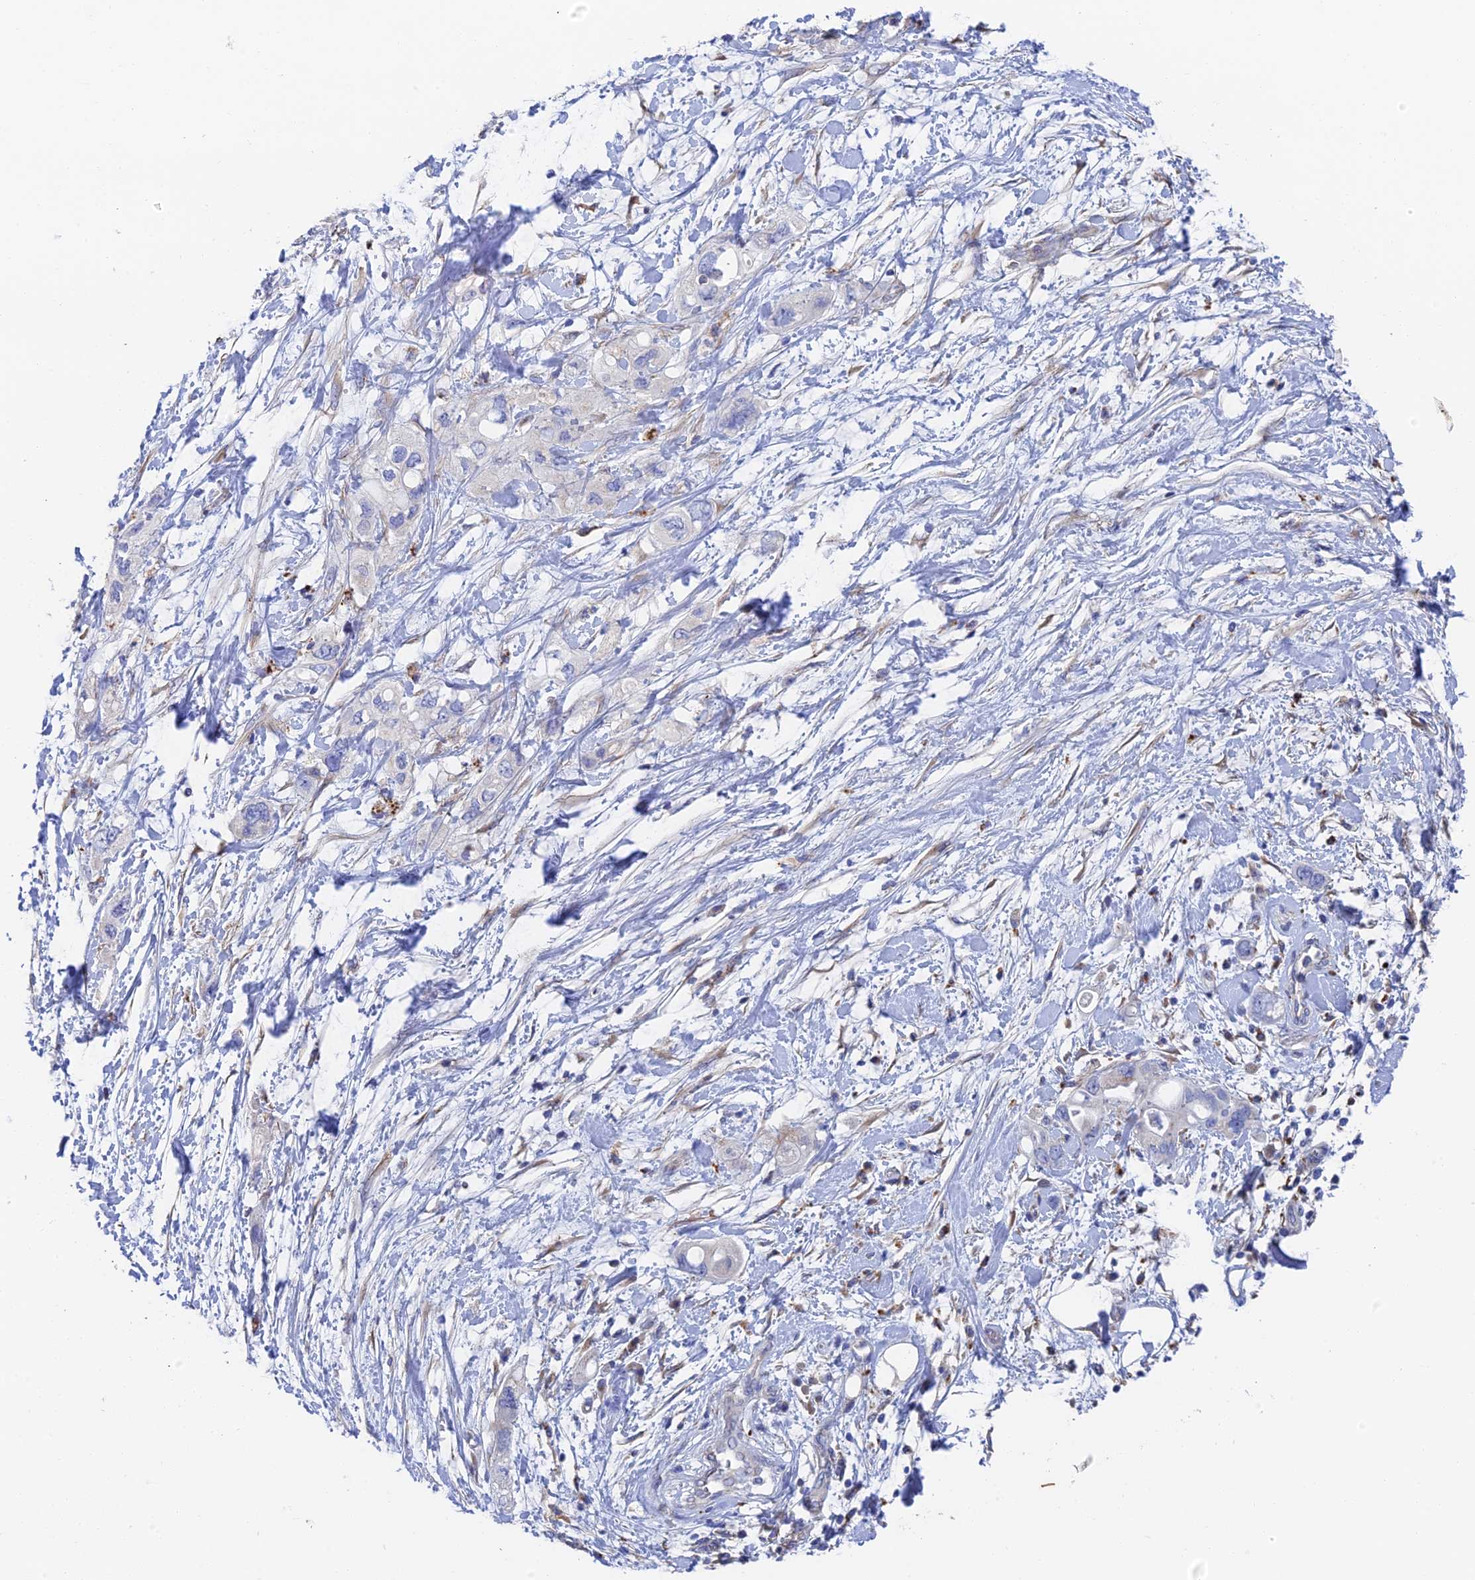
{"staining": {"intensity": "negative", "quantity": "none", "location": "none"}, "tissue": "pancreatic cancer", "cell_type": "Tumor cells", "image_type": "cancer", "snomed": [{"axis": "morphology", "description": "Inflammation, NOS"}, {"axis": "morphology", "description": "Adenocarcinoma, NOS"}, {"axis": "topography", "description": "Pancreas"}], "caption": "IHC micrograph of neoplastic tissue: pancreatic cancer (adenocarcinoma) stained with DAB exhibits no significant protein staining in tumor cells.", "gene": "RPGRIP1L", "patient": {"sex": "female", "age": 56}}